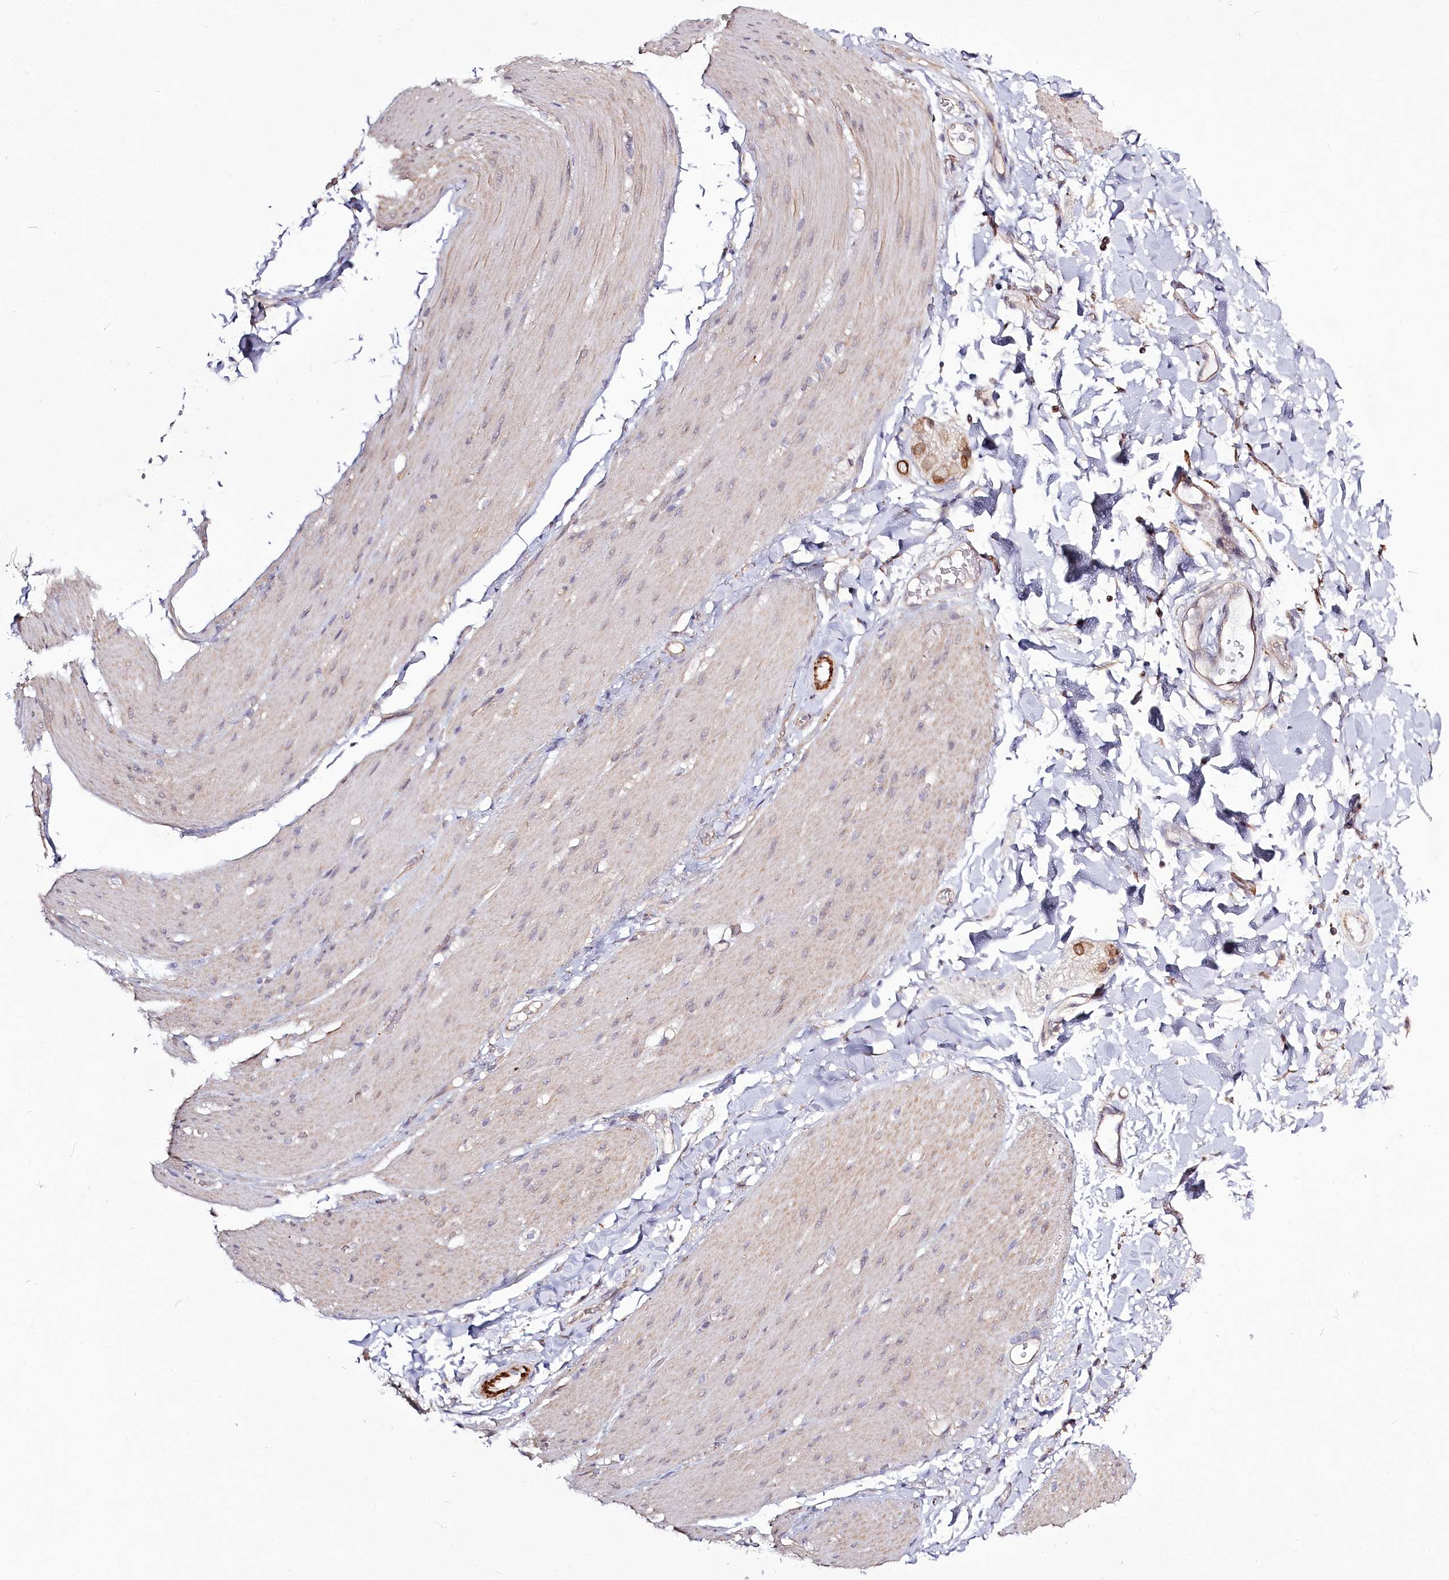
{"staining": {"intensity": "negative", "quantity": "none", "location": "none"}, "tissue": "smooth muscle", "cell_type": "Smooth muscle cells", "image_type": "normal", "snomed": [{"axis": "morphology", "description": "Normal tissue, NOS"}, {"axis": "topography", "description": "Smooth muscle"}, {"axis": "topography", "description": "Small intestine"}], "caption": "Smooth muscle was stained to show a protein in brown. There is no significant expression in smooth muscle cells. (DAB (3,3'-diaminobenzidine) IHC with hematoxylin counter stain).", "gene": "SPINK13", "patient": {"sex": "female", "age": 84}}